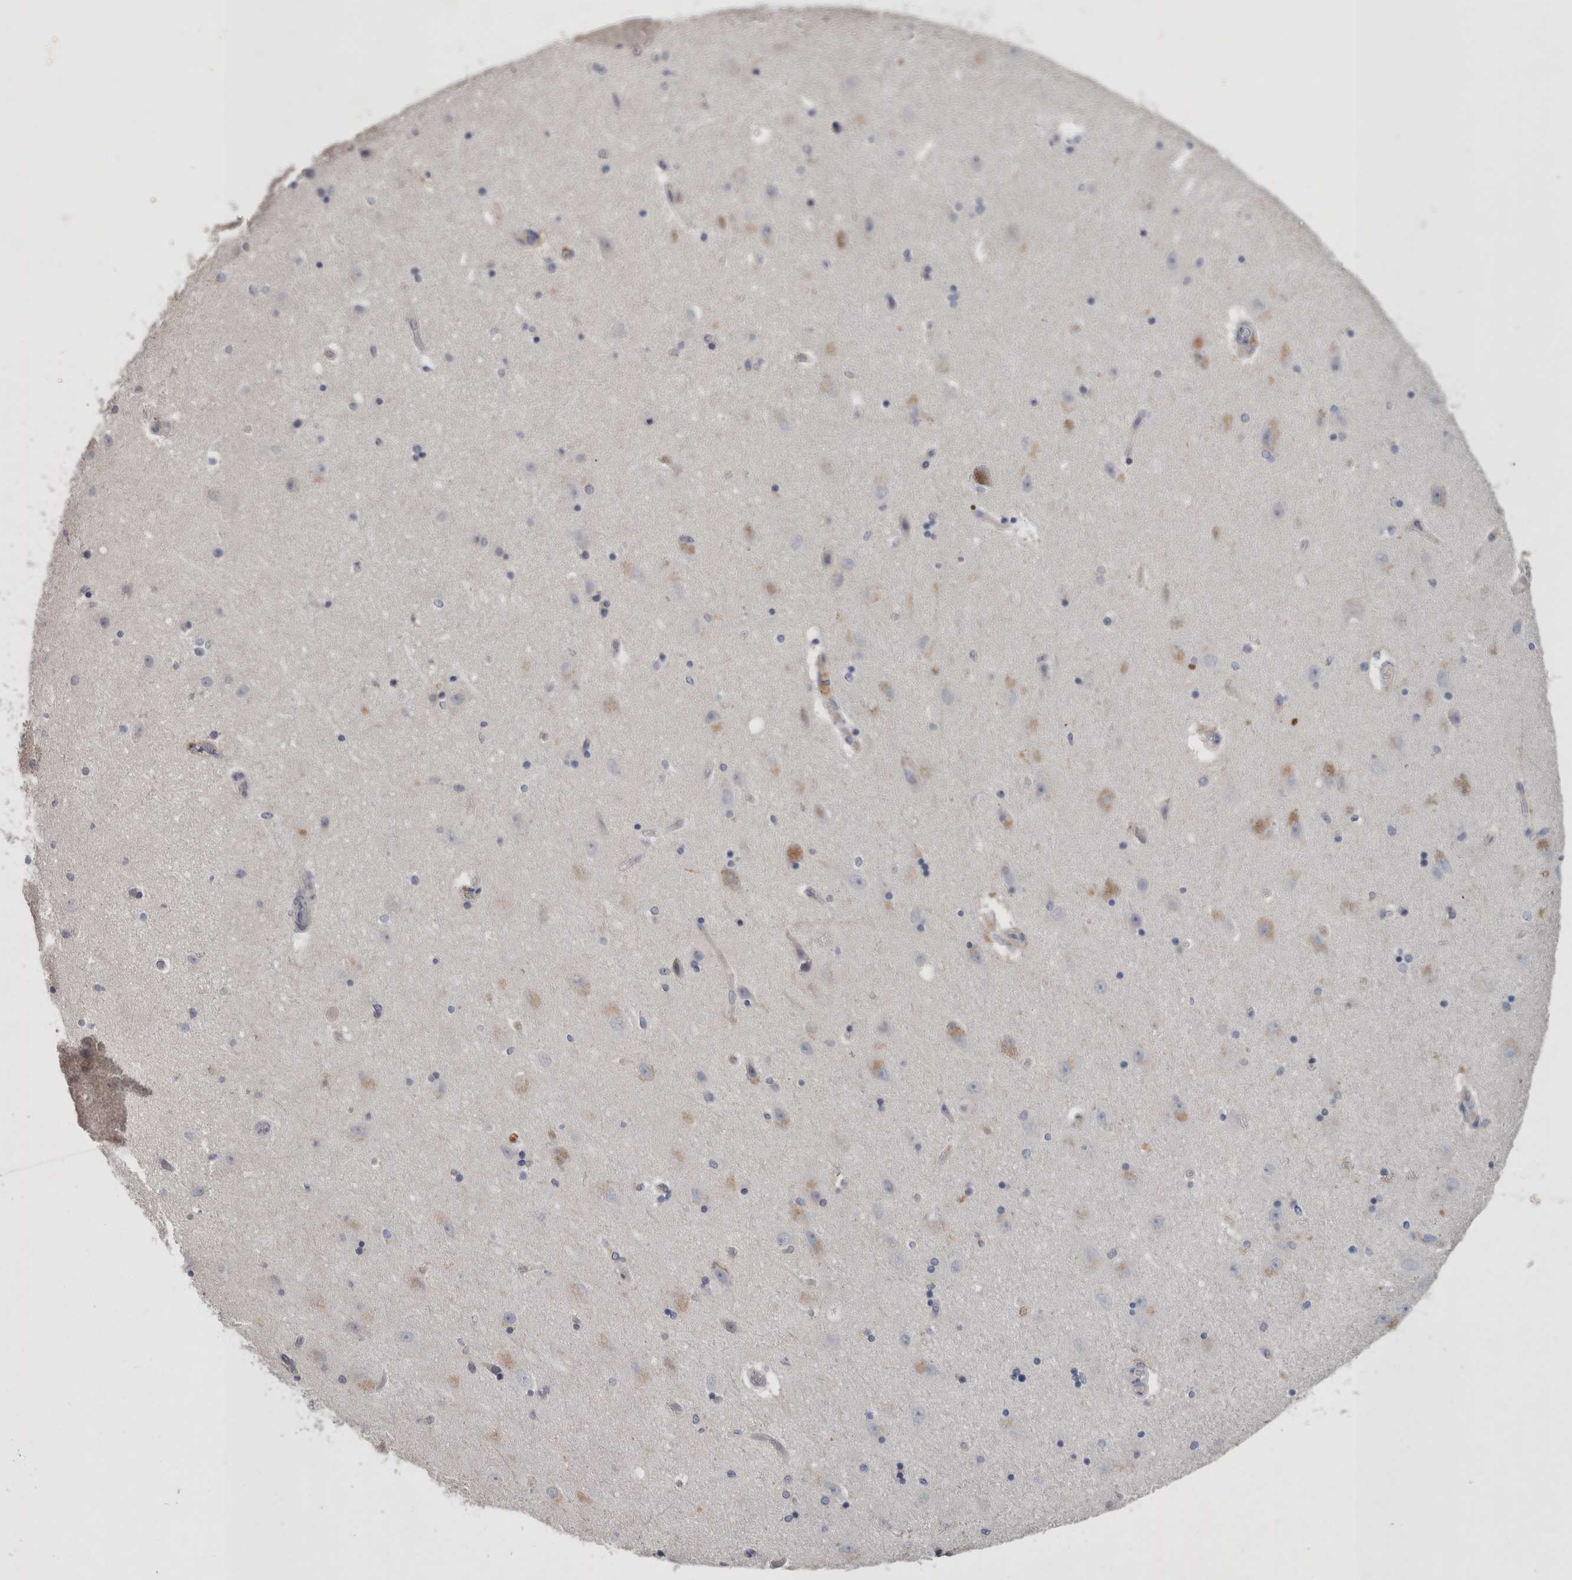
{"staining": {"intensity": "moderate", "quantity": "<25%", "location": "cytoplasmic/membranous"}, "tissue": "hippocampus", "cell_type": "Glial cells", "image_type": "normal", "snomed": [{"axis": "morphology", "description": "Normal tissue, NOS"}, {"axis": "topography", "description": "Hippocampus"}], "caption": "Human hippocampus stained for a protein (brown) reveals moderate cytoplasmic/membranous positive expression in about <25% of glial cells.", "gene": "SLC22A11", "patient": {"sex": "female", "age": 54}}